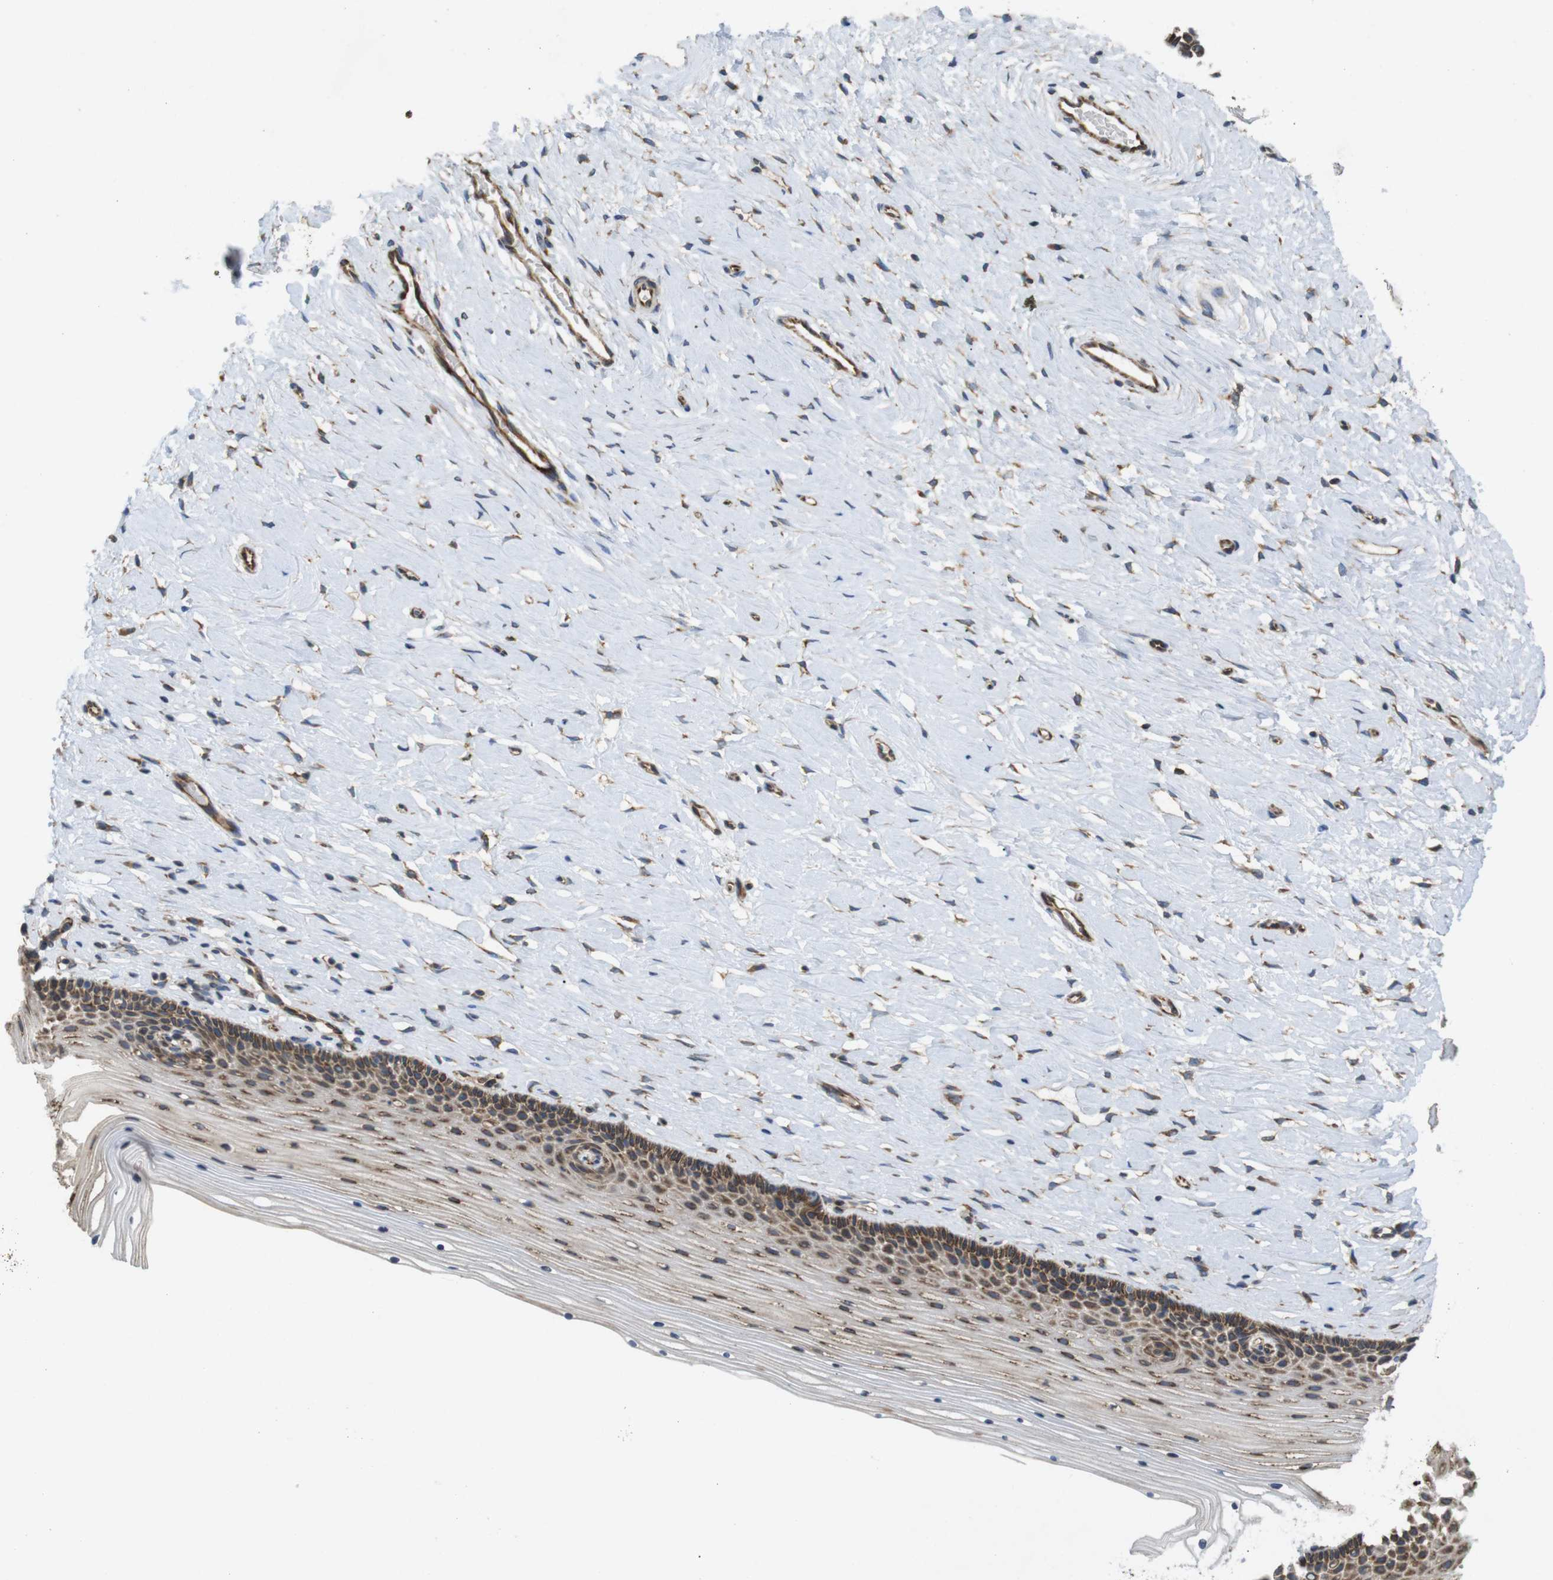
{"staining": {"intensity": "moderate", "quantity": ">75%", "location": "cytoplasmic/membranous"}, "tissue": "cervix", "cell_type": "Glandular cells", "image_type": "normal", "snomed": [{"axis": "morphology", "description": "Normal tissue, NOS"}, {"axis": "topography", "description": "Cervix"}], "caption": "Immunohistochemical staining of normal cervix reveals moderate cytoplasmic/membranous protein staining in about >75% of glandular cells.", "gene": "PCNX2", "patient": {"sex": "female", "age": 39}}